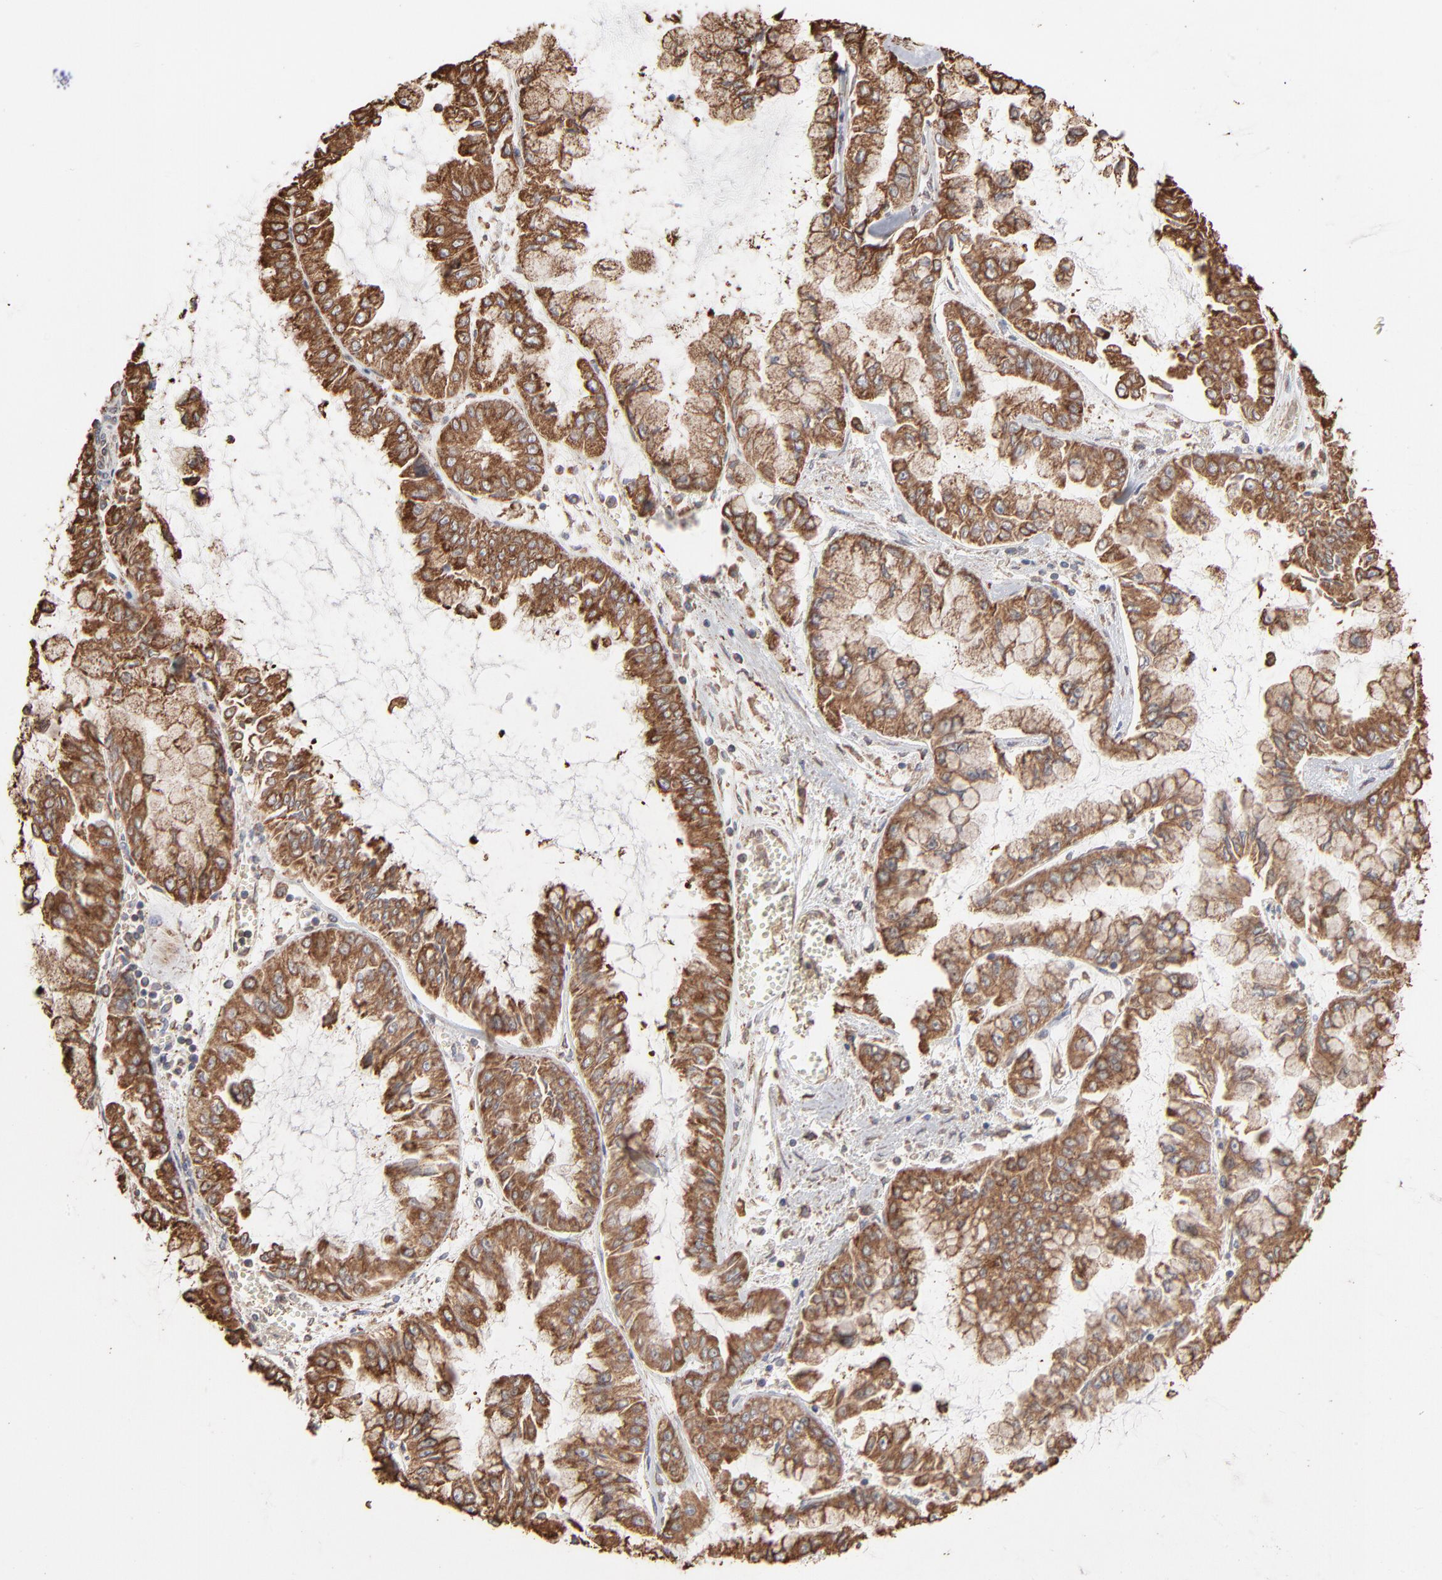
{"staining": {"intensity": "moderate", "quantity": ">75%", "location": "cytoplasmic/membranous"}, "tissue": "liver cancer", "cell_type": "Tumor cells", "image_type": "cancer", "snomed": [{"axis": "morphology", "description": "Cholangiocarcinoma"}, {"axis": "topography", "description": "Liver"}], "caption": "Tumor cells show medium levels of moderate cytoplasmic/membranous staining in about >75% of cells in human liver cancer.", "gene": "PDIA3", "patient": {"sex": "female", "age": 79}}